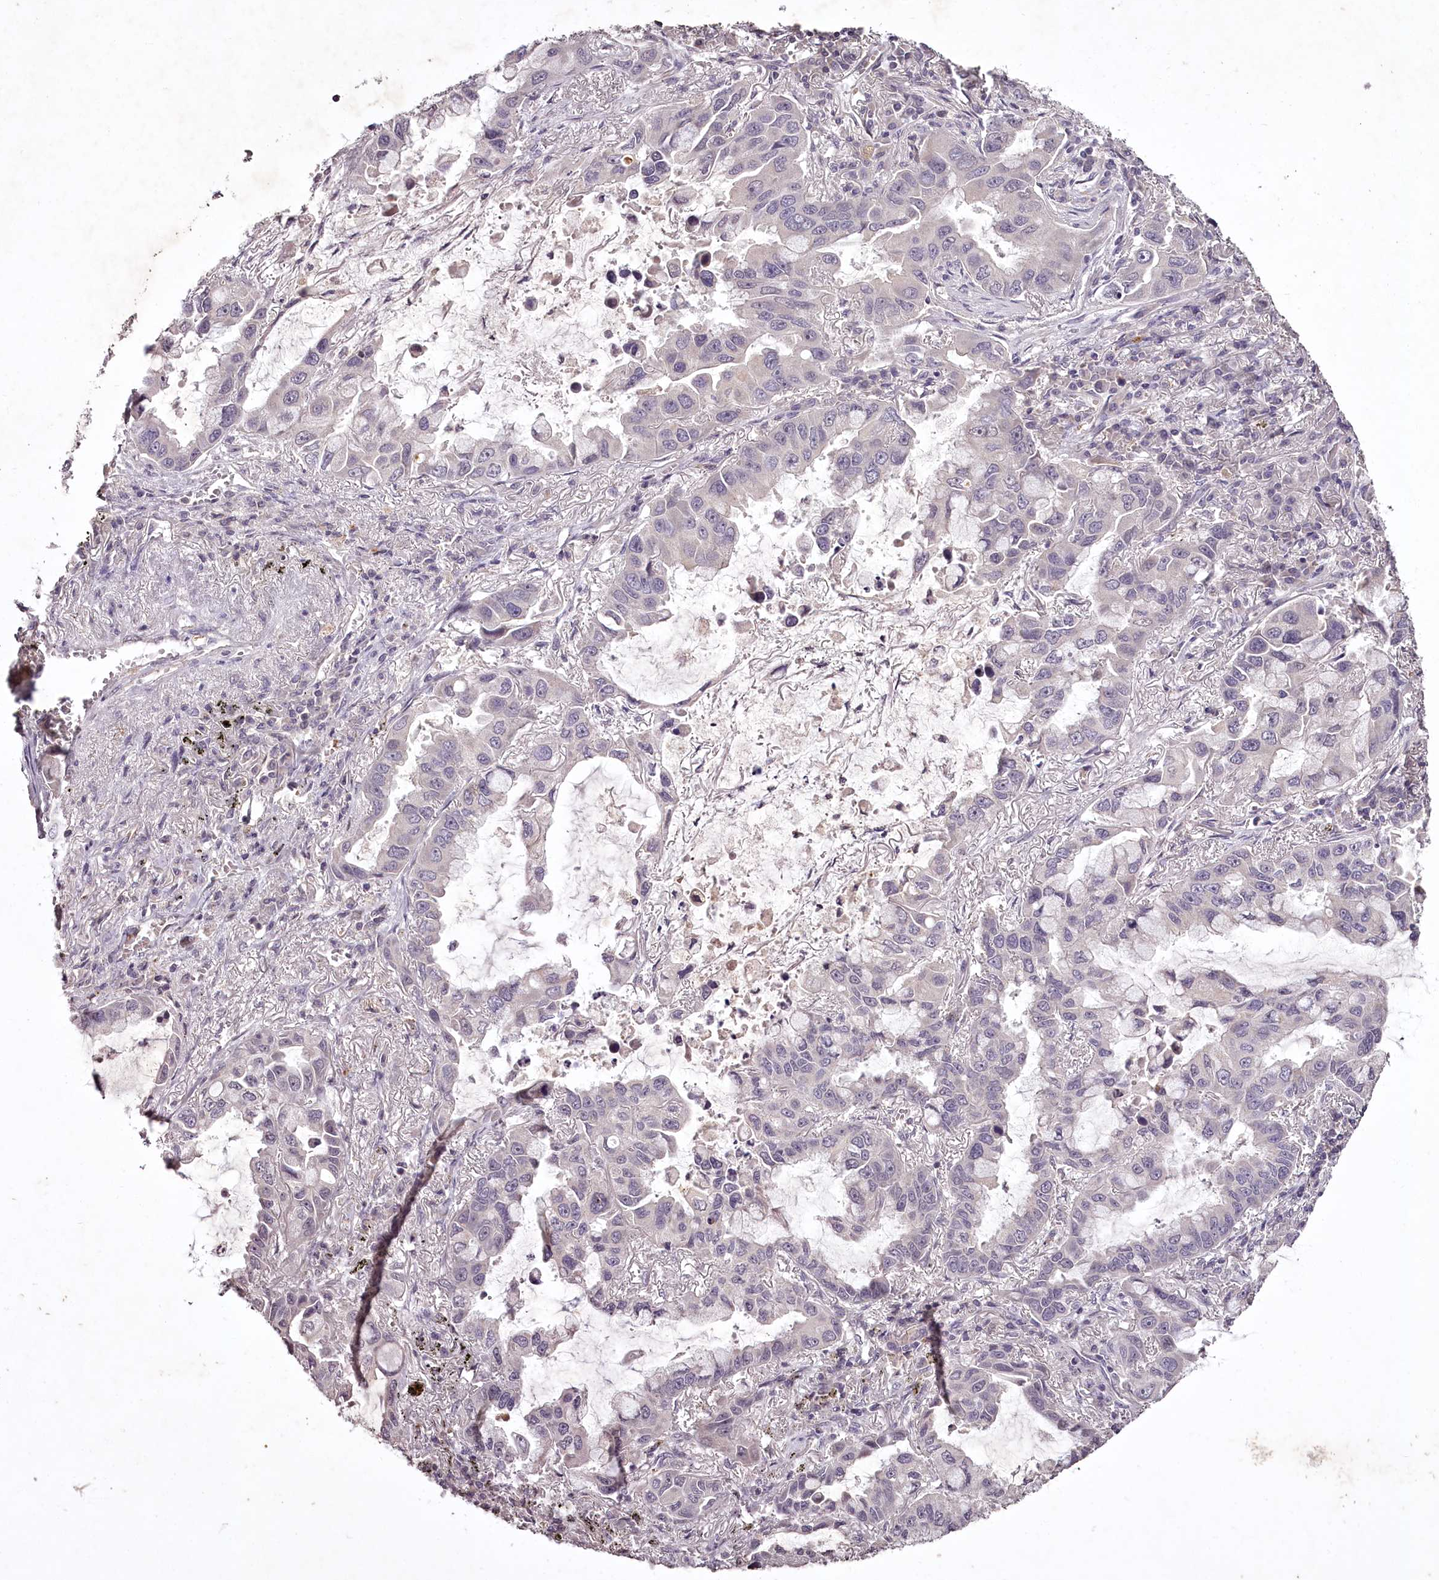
{"staining": {"intensity": "weak", "quantity": "<25%", "location": "cytoplasmic/membranous"}, "tissue": "lung cancer", "cell_type": "Tumor cells", "image_type": "cancer", "snomed": [{"axis": "morphology", "description": "Adenocarcinoma, NOS"}, {"axis": "topography", "description": "Lung"}], "caption": "High power microscopy photomicrograph of an immunohistochemistry image of lung adenocarcinoma, revealing no significant expression in tumor cells.", "gene": "RBMXL2", "patient": {"sex": "male", "age": 64}}